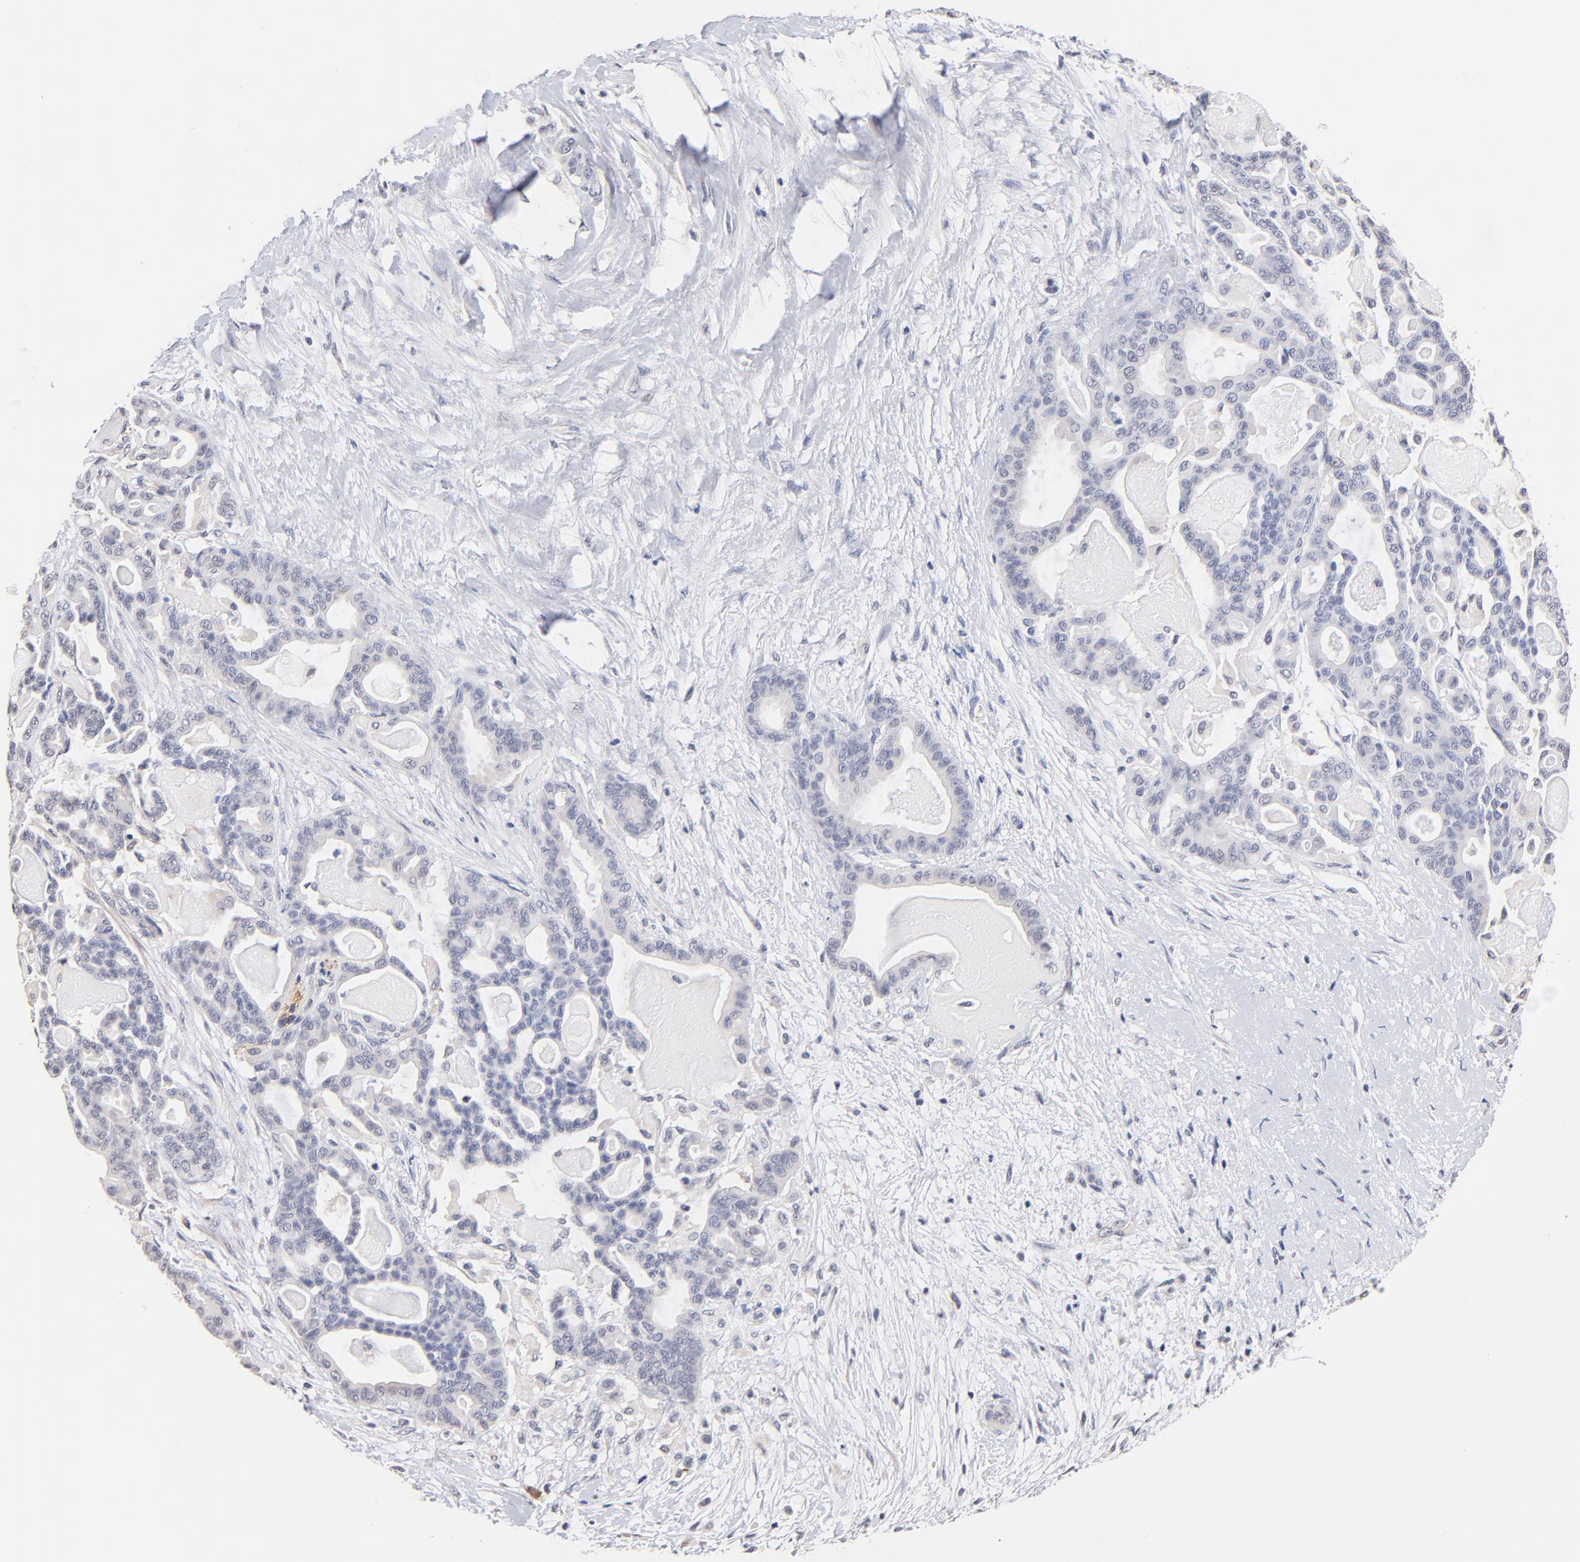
{"staining": {"intensity": "negative", "quantity": "none", "location": "none"}, "tissue": "pancreatic cancer", "cell_type": "Tumor cells", "image_type": "cancer", "snomed": [{"axis": "morphology", "description": "Adenocarcinoma, NOS"}, {"axis": "topography", "description": "Pancreas"}], "caption": "Immunohistochemistry (IHC) histopathology image of pancreatic cancer stained for a protein (brown), which displays no positivity in tumor cells.", "gene": "RIBC2", "patient": {"sex": "male", "age": 63}}